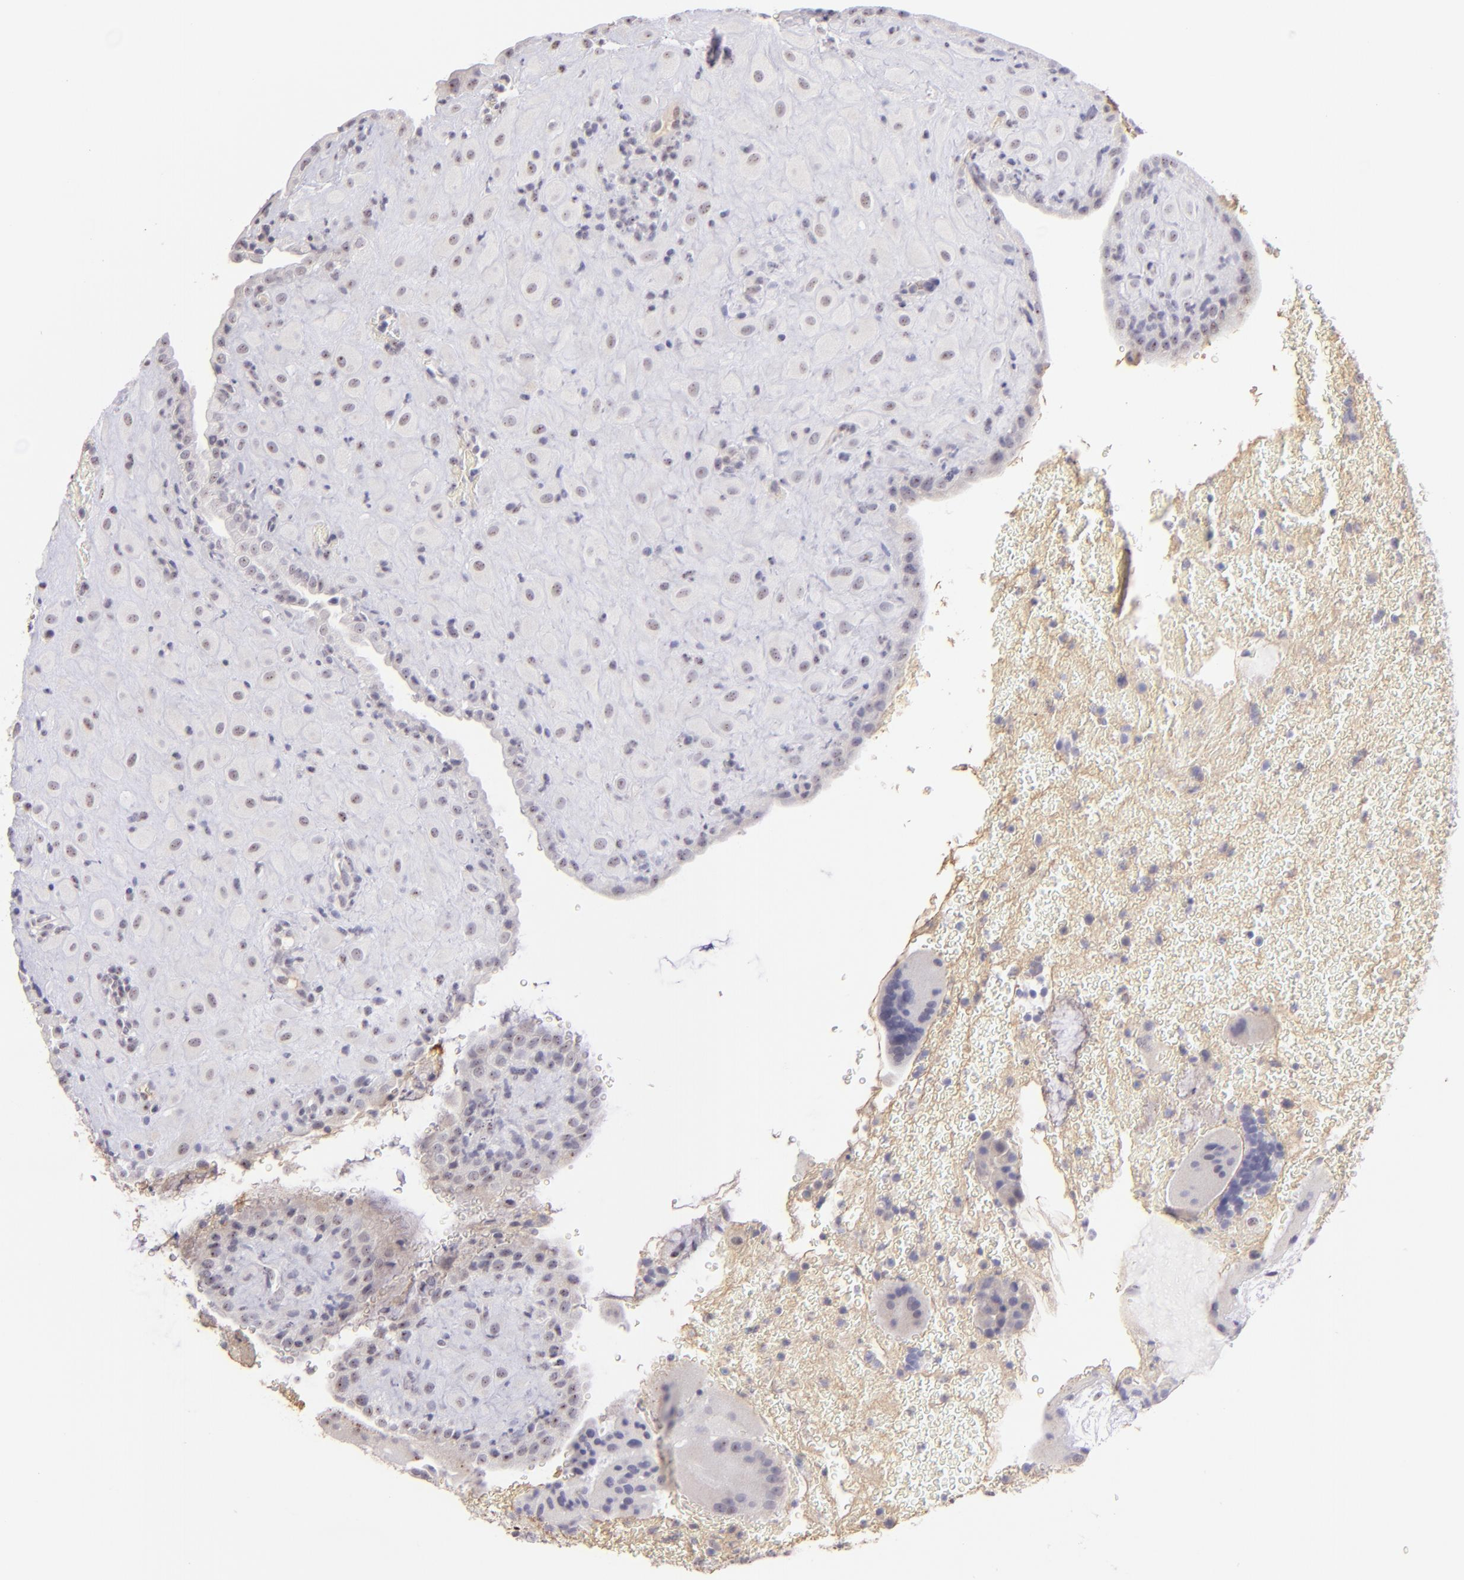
{"staining": {"intensity": "negative", "quantity": "none", "location": "none"}, "tissue": "placenta", "cell_type": "Decidual cells", "image_type": "normal", "snomed": [{"axis": "morphology", "description": "Normal tissue, NOS"}, {"axis": "topography", "description": "Placenta"}], "caption": "The micrograph displays no staining of decidual cells in unremarkable placenta.", "gene": "MAGEA1", "patient": {"sex": "female", "age": 19}}